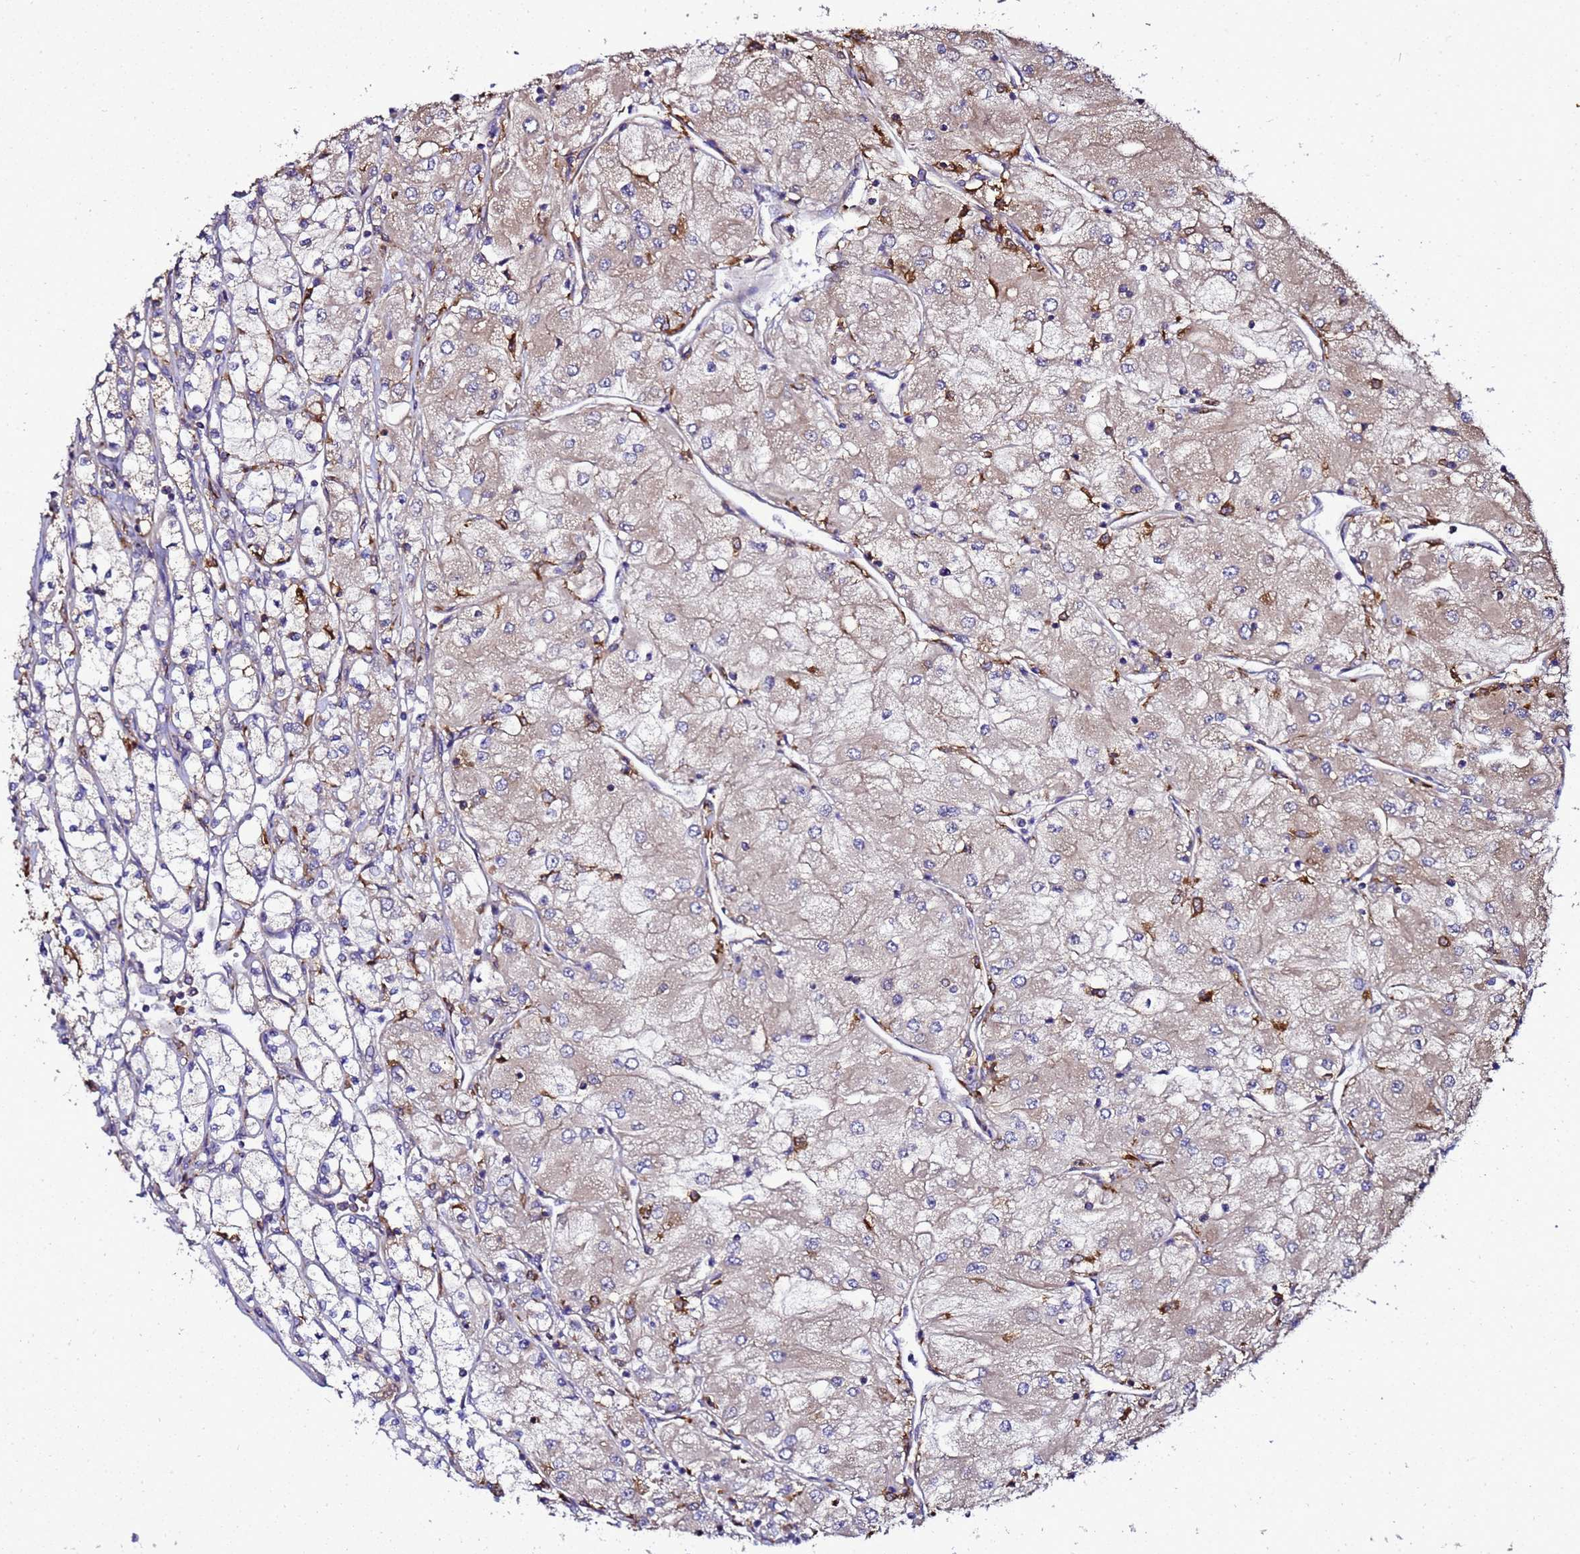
{"staining": {"intensity": "weak", "quantity": "25%-75%", "location": "cytoplasmic/membranous"}, "tissue": "renal cancer", "cell_type": "Tumor cells", "image_type": "cancer", "snomed": [{"axis": "morphology", "description": "Adenocarcinoma, NOS"}, {"axis": "topography", "description": "Kidney"}], "caption": "Immunohistochemical staining of adenocarcinoma (renal) shows weak cytoplasmic/membranous protein positivity in about 25%-75% of tumor cells.", "gene": "TRABD", "patient": {"sex": "male", "age": 80}}